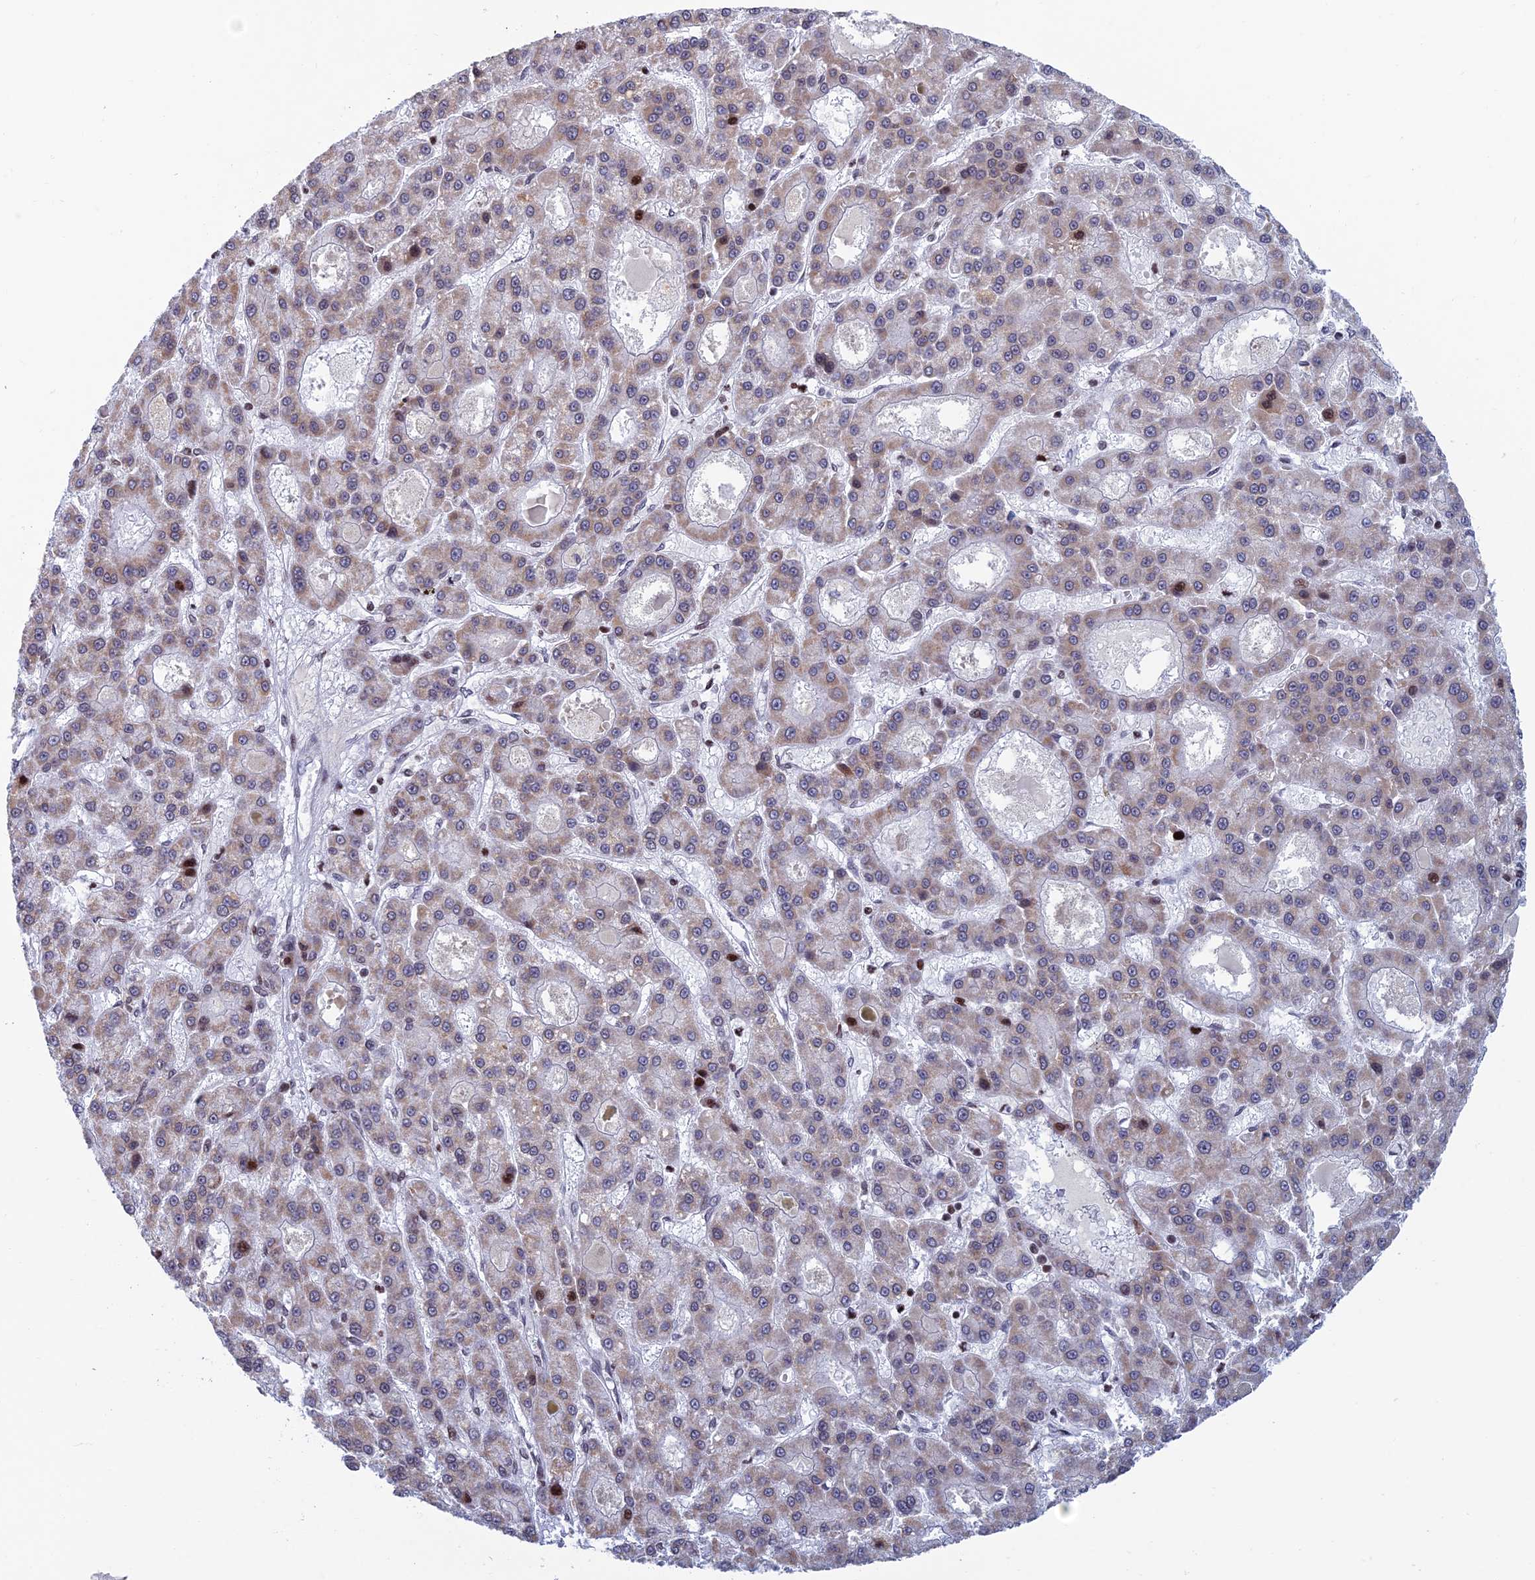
{"staining": {"intensity": "weak", "quantity": "25%-75%", "location": "cytoplasmic/membranous"}, "tissue": "liver cancer", "cell_type": "Tumor cells", "image_type": "cancer", "snomed": [{"axis": "morphology", "description": "Carcinoma, Hepatocellular, NOS"}, {"axis": "topography", "description": "Liver"}], "caption": "The image displays a brown stain indicating the presence of a protein in the cytoplasmic/membranous of tumor cells in liver cancer (hepatocellular carcinoma).", "gene": "AFF3", "patient": {"sex": "male", "age": 70}}